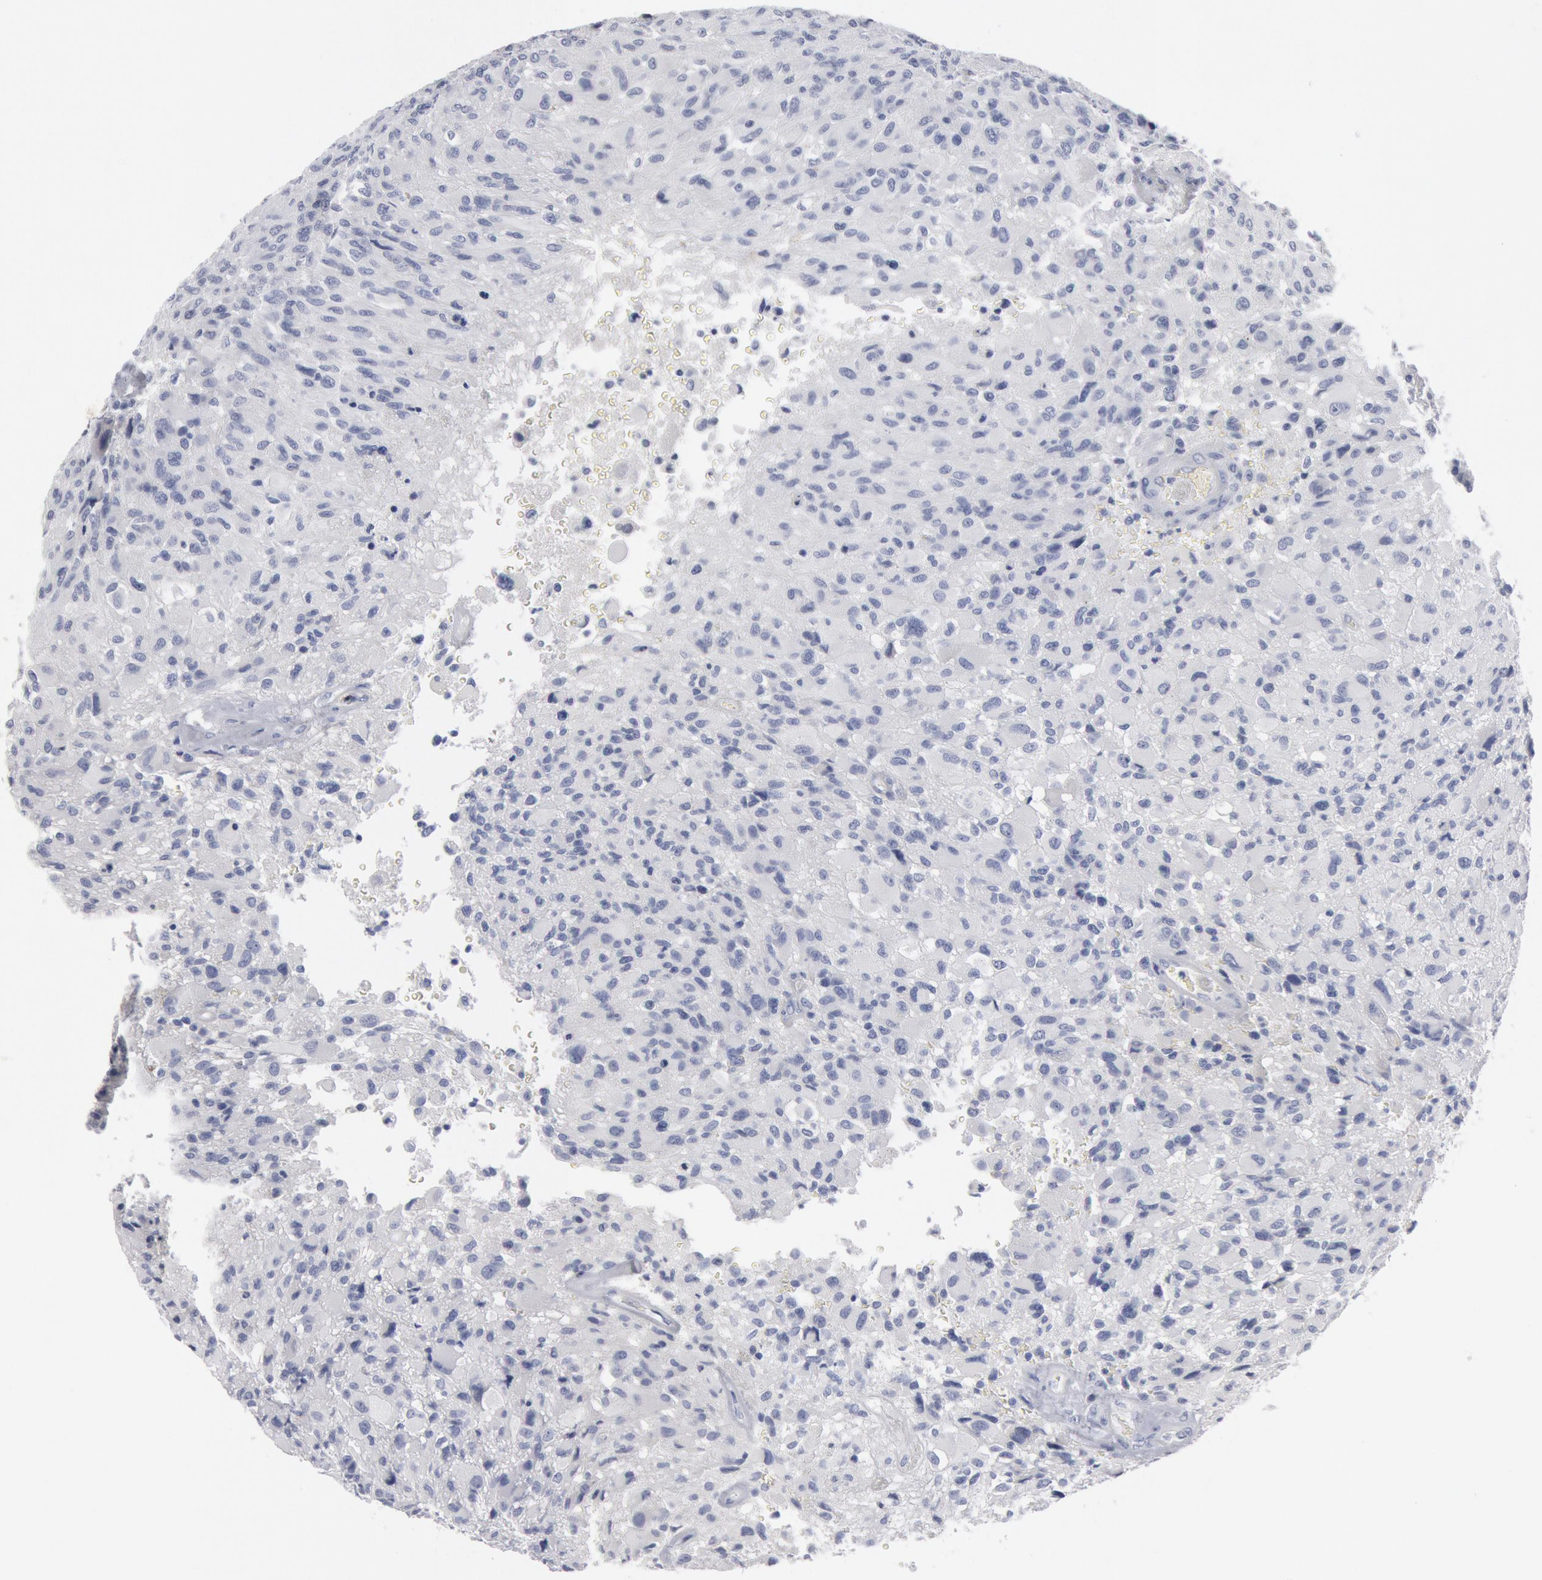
{"staining": {"intensity": "negative", "quantity": "none", "location": "none"}, "tissue": "glioma", "cell_type": "Tumor cells", "image_type": "cancer", "snomed": [{"axis": "morphology", "description": "Glioma, malignant, High grade"}, {"axis": "topography", "description": "Brain"}], "caption": "A histopathology image of human malignant glioma (high-grade) is negative for staining in tumor cells. Brightfield microscopy of IHC stained with DAB (3,3'-diaminobenzidine) (brown) and hematoxylin (blue), captured at high magnification.", "gene": "FOXA2", "patient": {"sex": "male", "age": 69}}